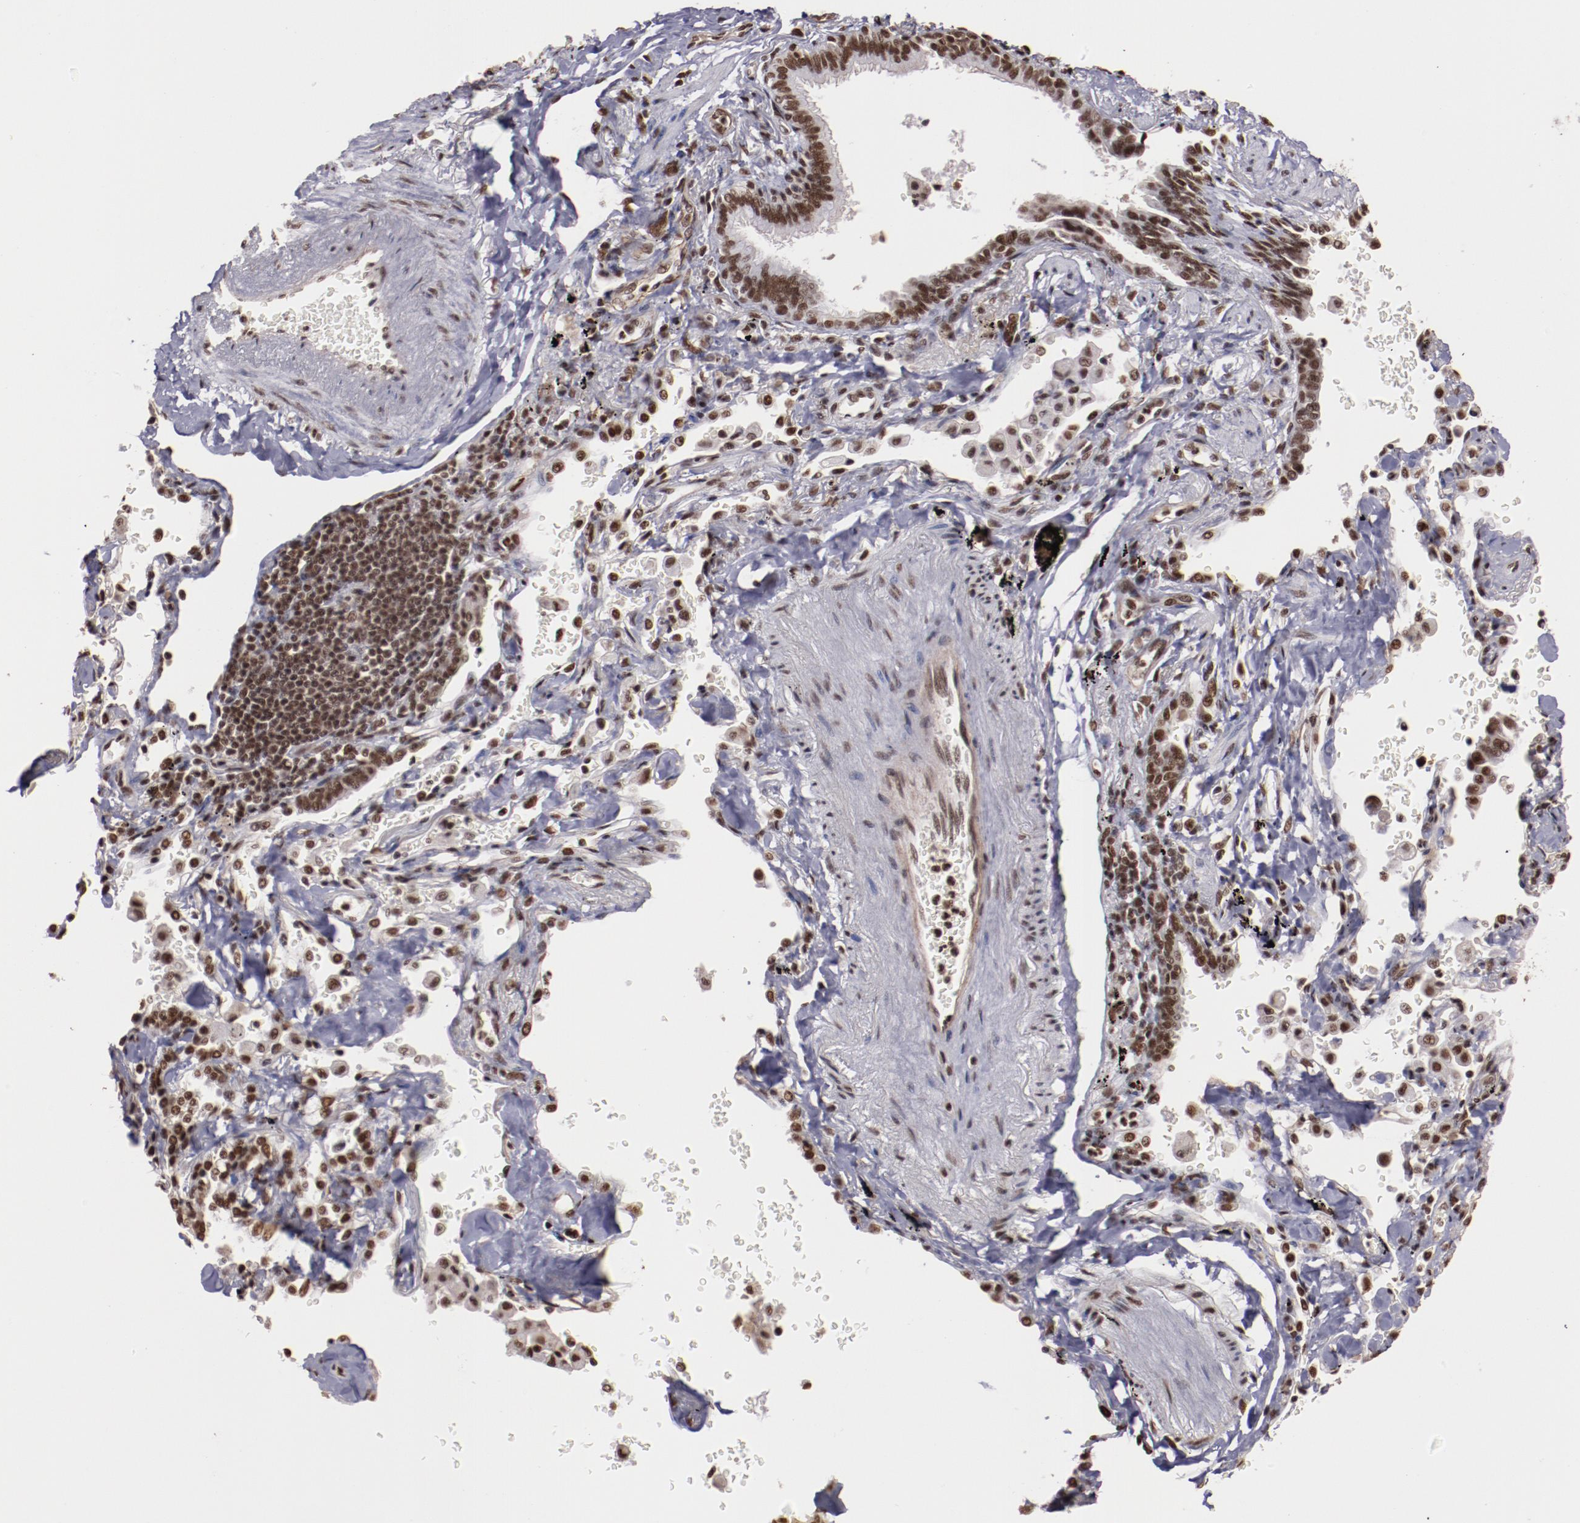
{"staining": {"intensity": "moderate", "quantity": ">75%", "location": "nuclear"}, "tissue": "lung cancer", "cell_type": "Tumor cells", "image_type": "cancer", "snomed": [{"axis": "morphology", "description": "Adenocarcinoma, NOS"}, {"axis": "topography", "description": "Lung"}], "caption": "Lung adenocarcinoma stained with a brown dye shows moderate nuclear positive positivity in about >75% of tumor cells.", "gene": "STAG2", "patient": {"sex": "female", "age": 64}}